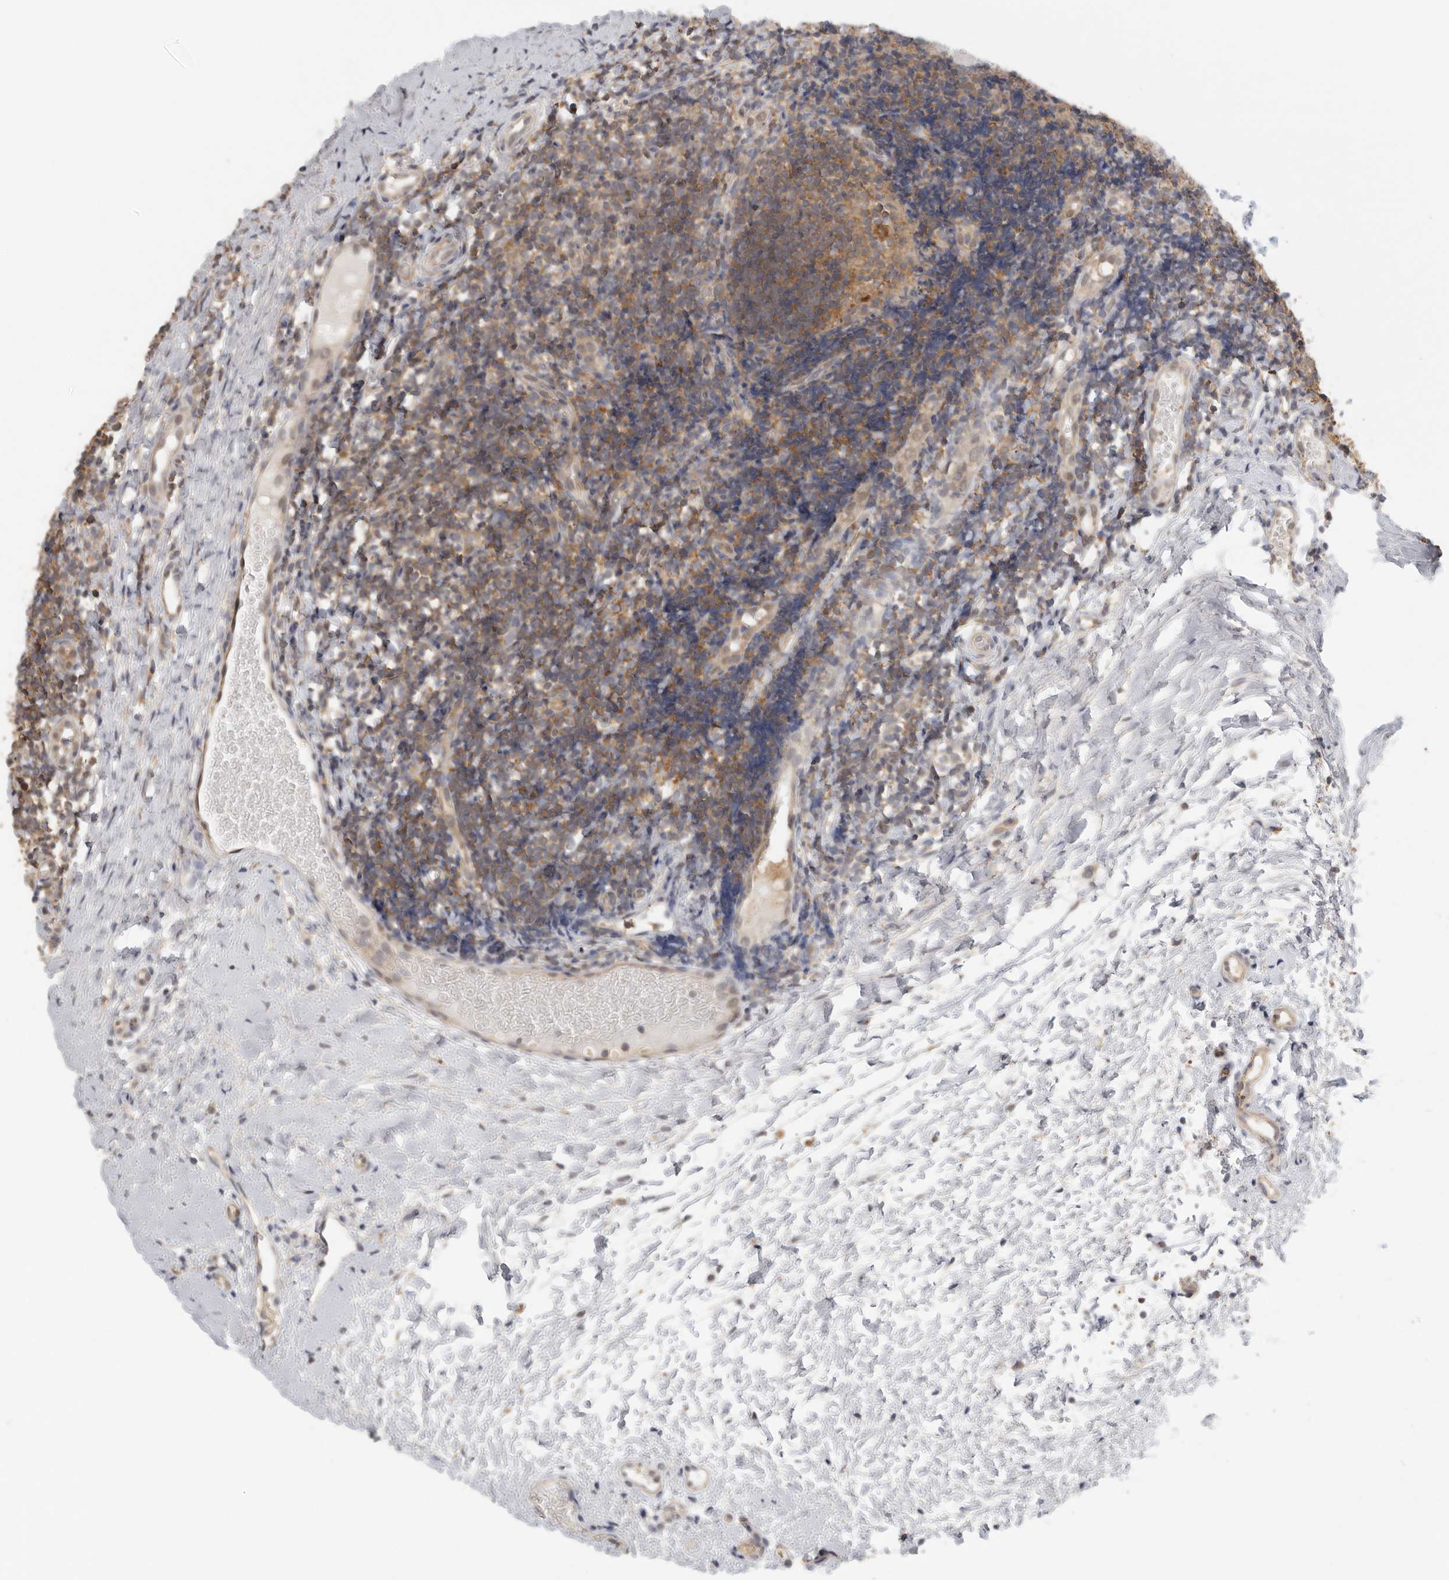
{"staining": {"intensity": "moderate", "quantity": ">75%", "location": "cytoplasmic/membranous"}, "tissue": "tonsil", "cell_type": "Germinal center cells", "image_type": "normal", "snomed": [{"axis": "morphology", "description": "Normal tissue, NOS"}, {"axis": "topography", "description": "Tonsil"}], "caption": "A medium amount of moderate cytoplasmic/membranous staining is present in about >75% of germinal center cells in unremarkable tonsil.", "gene": "CCT8", "patient": {"sex": "female", "age": 19}}